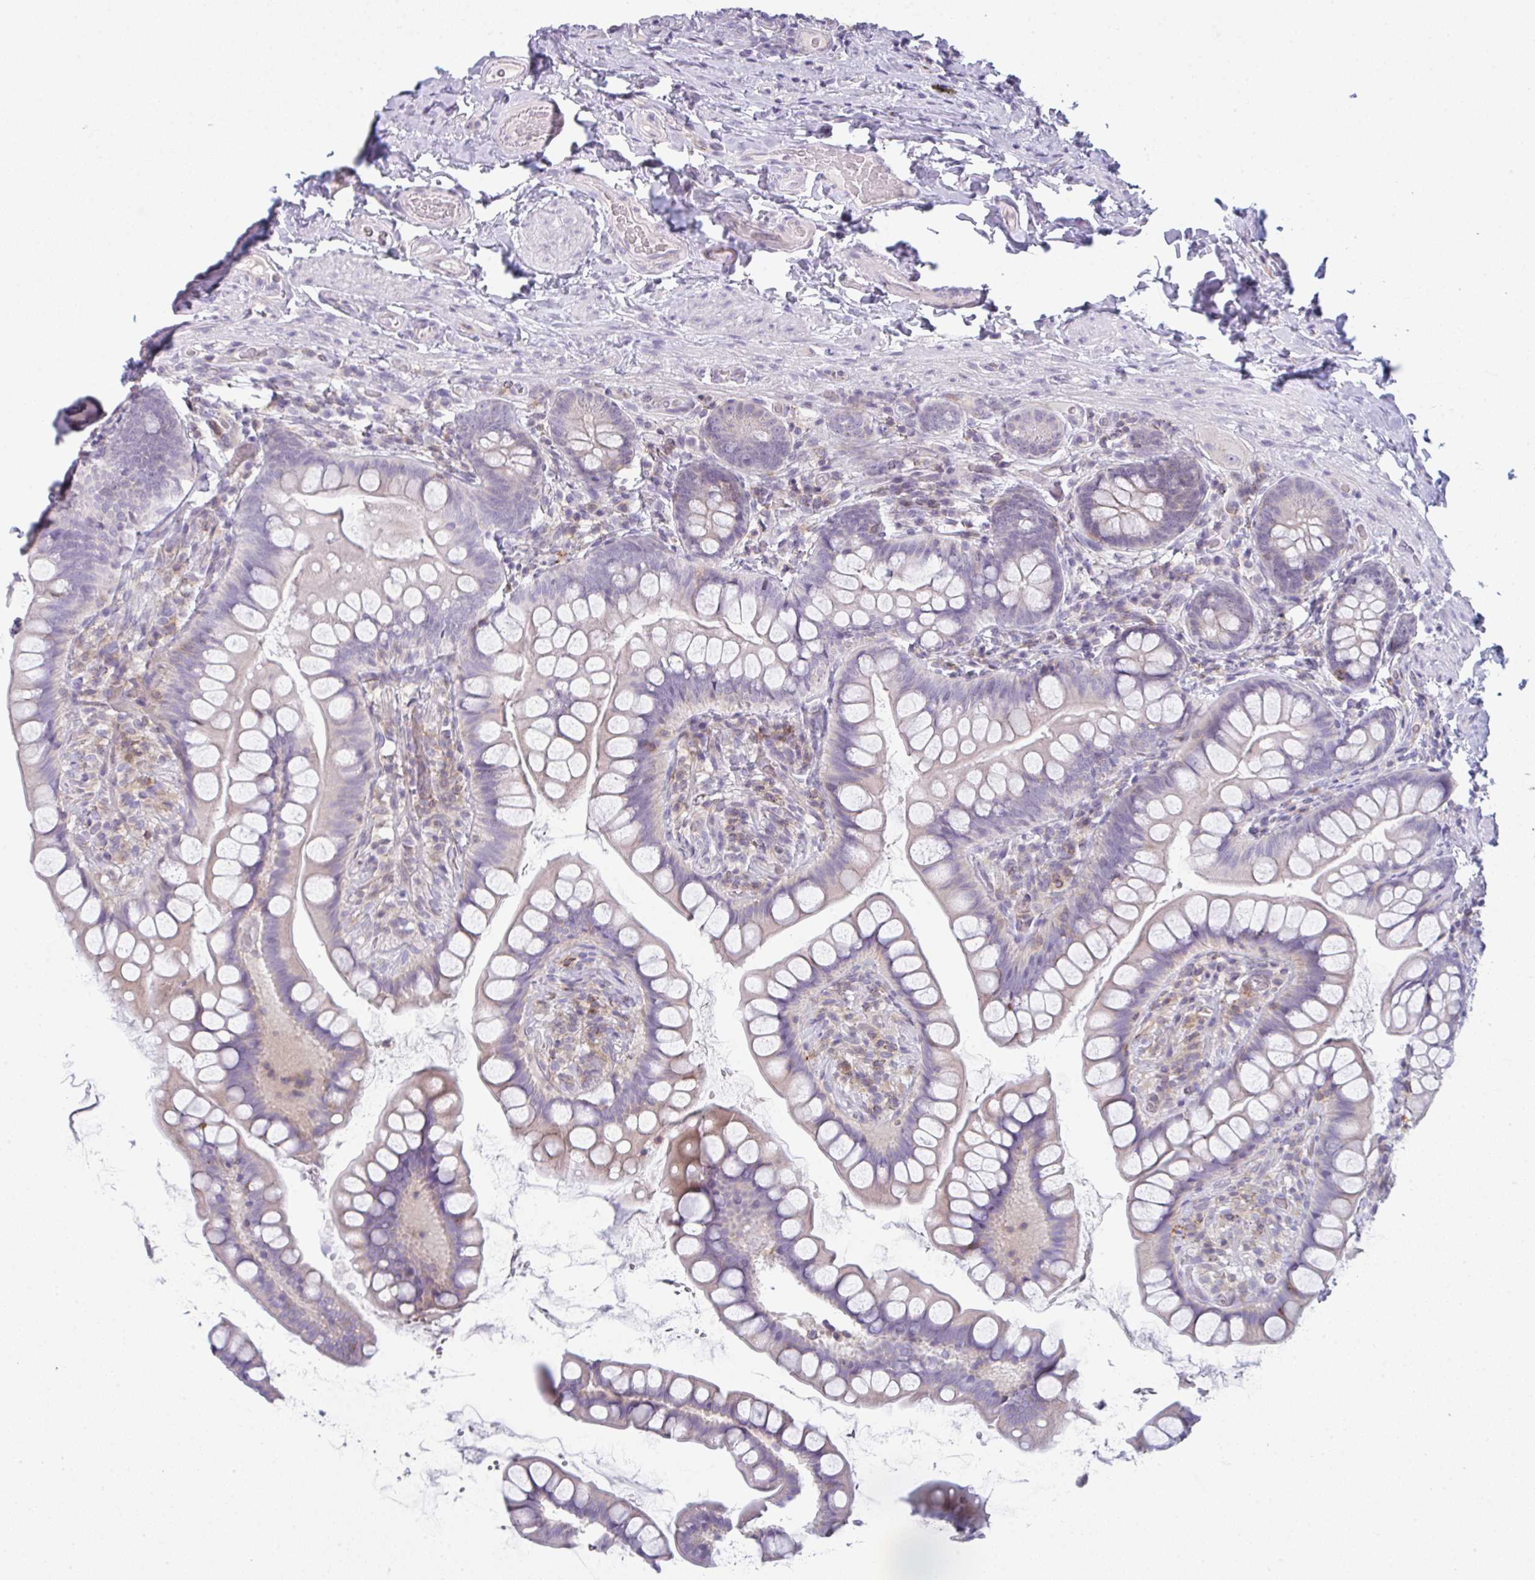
{"staining": {"intensity": "negative", "quantity": "none", "location": "none"}, "tissue": "small intestine", "cell_type": "Glandular cells", "image_type": "normal", "snomed": [{"axis": "morphology", "description": "Normal tissue, NOS"}, {"axis": "topography", "description": "Small intestine"}], "caption": "Glandular cells are negative for protein expression in benign human small intestine. (Immunohistochemistry (ihc), brightfield microscopy, high magnification).", "gene": "CD80", "patient": {"sex": "male", "age": 70}}